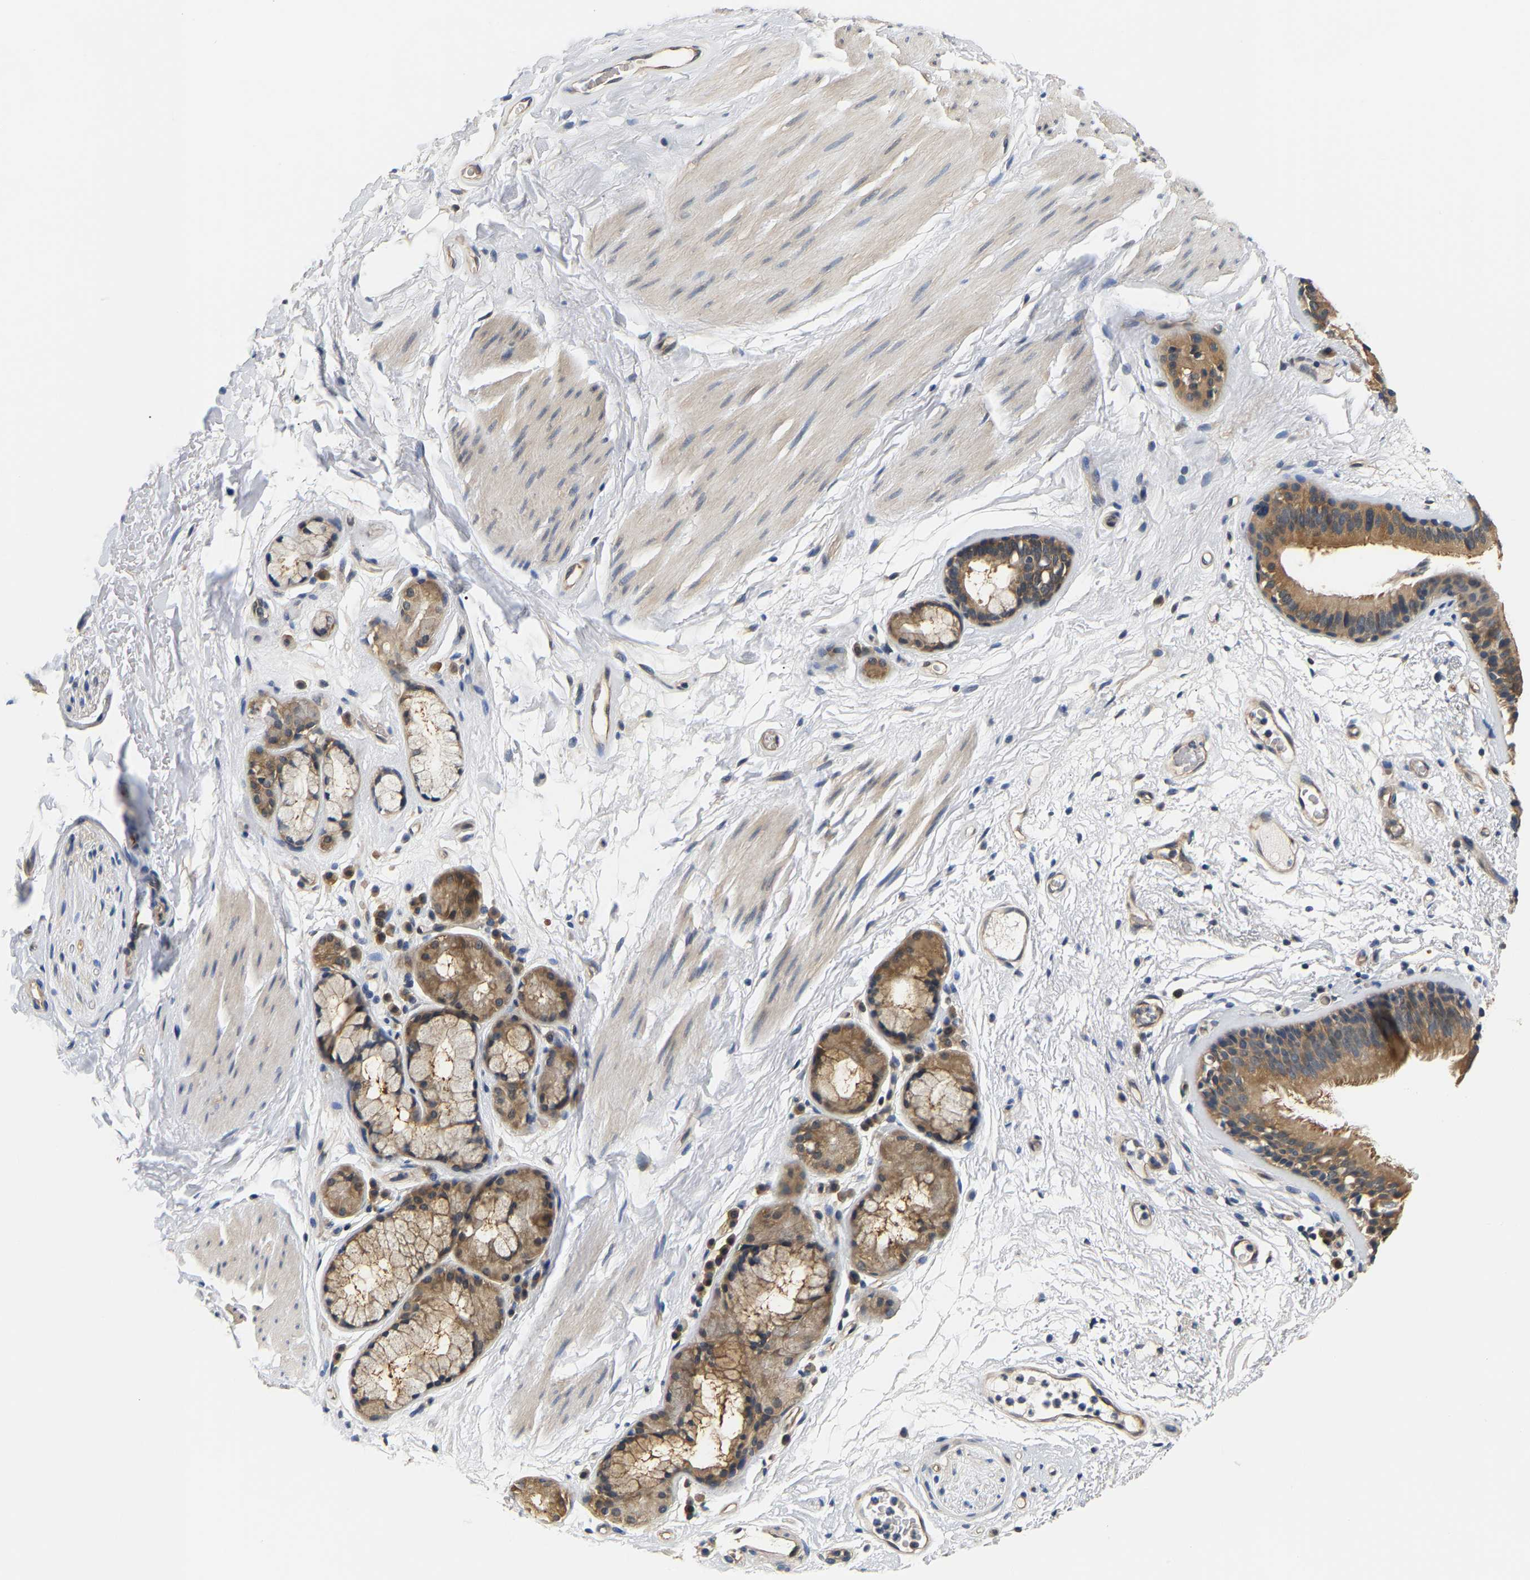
{"staining": {"intensity": "moderate", "quantity": ">75%", "location": "cytoplasmic/membranous"}, "tissue": "bronchus", "cell_type": "Respiratory epithelial cells", "image_type": "normal", "snomed": [{"axis": "morphology", "description": "Normal tissue, NOS"}, {"axis": "topography", "description": "Cartilage tissue"}], "caption": "Approximately >75% of respiratory epithelial cells in normal human bronchus show moderate cytoplasmic/membranous protein staining as visualized by brown immunohistochemical staining.", "gene": "ARHGEF12", "patient": {"sex": "female", "age": 63}}